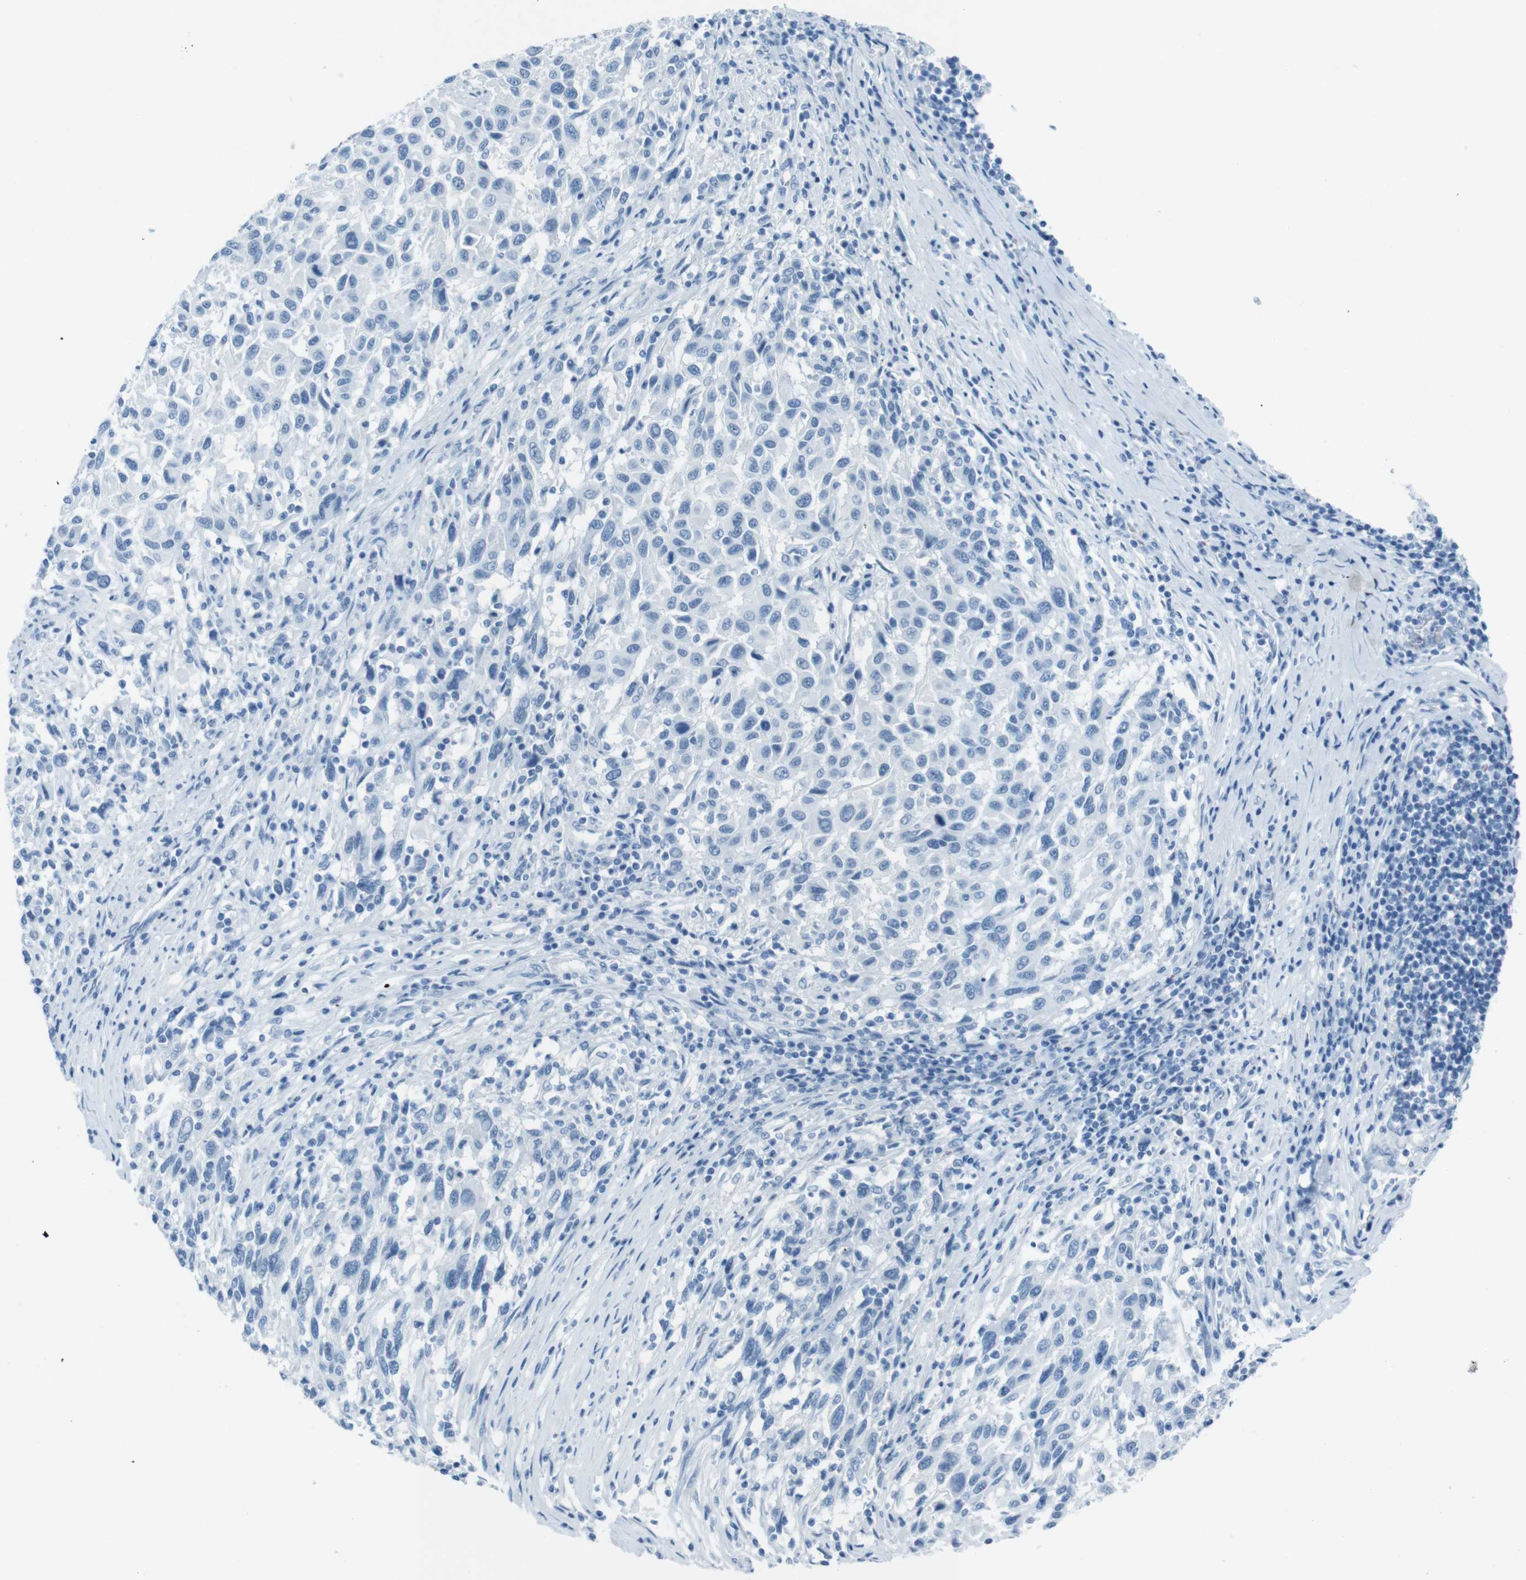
{"staining": {"intensity": "negative", "quantity": "none", "location": "none"}, "tissue": "melanoma", "cell_type": "Tumor cells", "image_type": "cancer", "snomed": [{"axis": "morphology", "description": "Malignant melanoma, Metastatic site"}, {"axis": "topography", "description": "Lymph node"}], "caption": "The micrograph exhibits no significant staining in tumor cells of melanoma.", "gene": "TMEM207", "patient": {"sex": "male", "age": 61}}